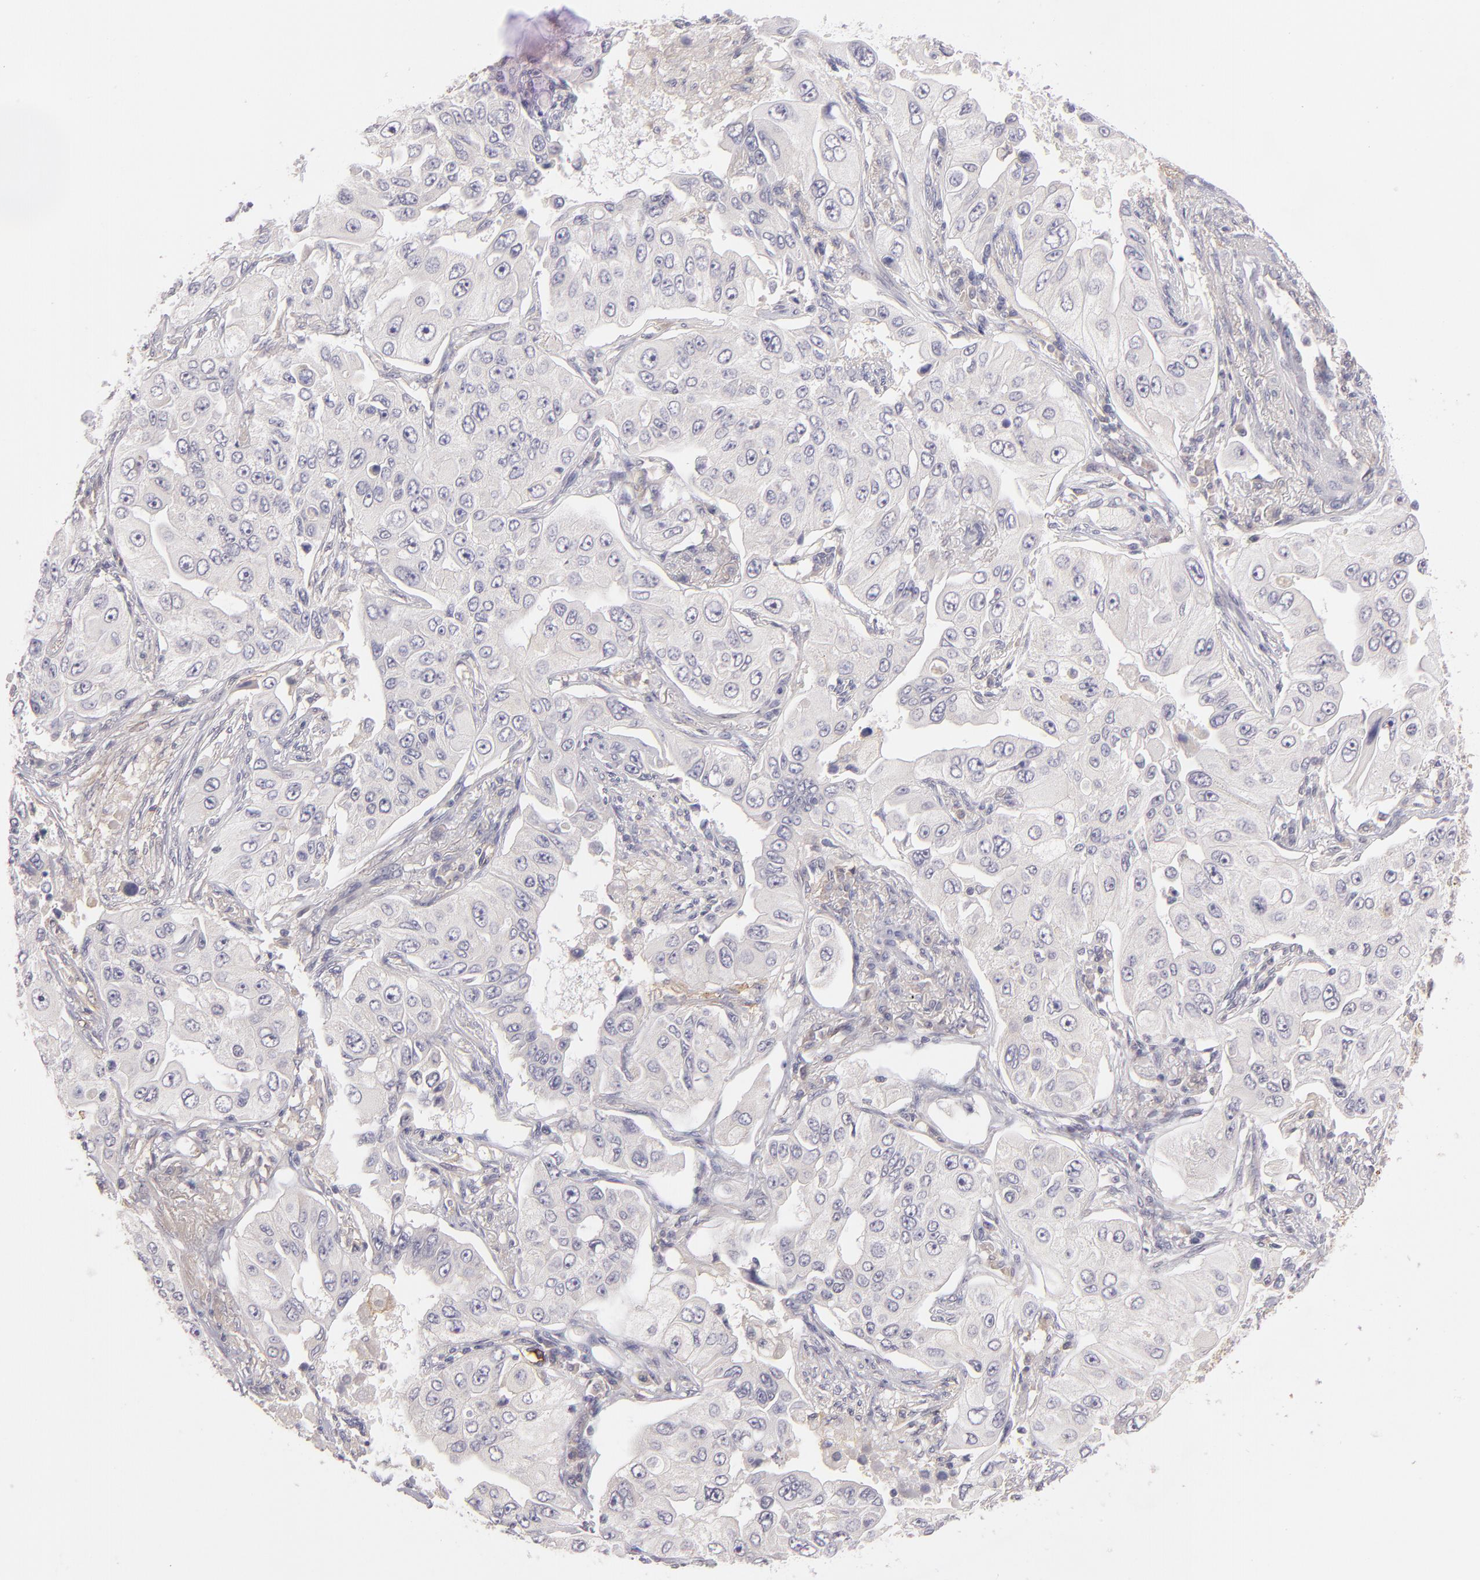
{"staining": {"intensity": "negative", "quantity": "none", "location": "none"}, "tissue": "lung cancer", "cell_type": "Tumor cells", "image_type": "cancer", "snomed": [{"axis": "morphology", "description": "Adenocarcinoma, NOS"}, {"axis": "topography", "description": "Lung"}], "caption": "IHC of human adenocarcinoma (lung) displays no positivity in tumor cells. (DAB (3,3'-diaminobenzidine) IHC, high magnification).", "gene": "THBD", "patient": {"sex": "male", "age": 84}}